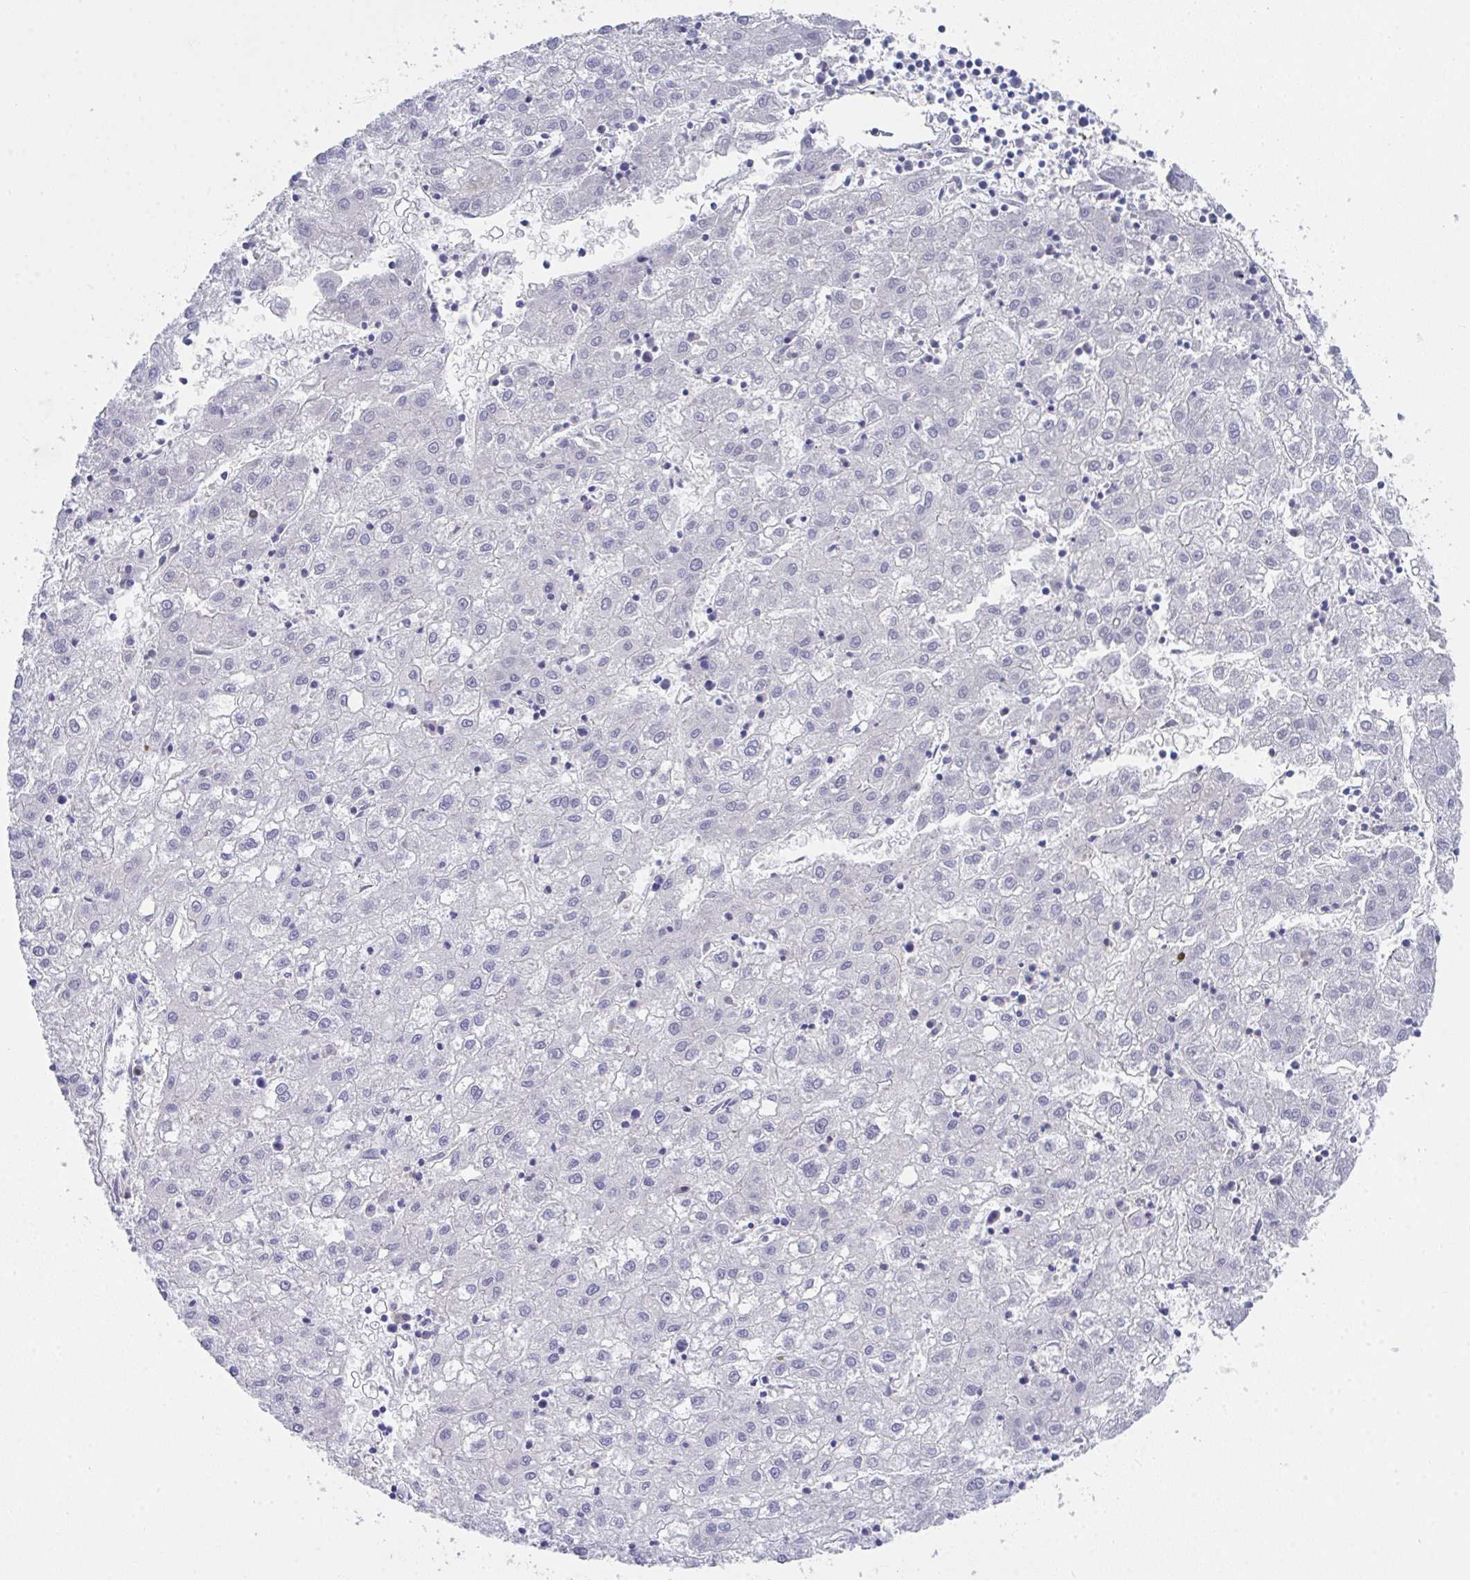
{"staining": {"intensity": "negative", "quantity": "none", "location": "none"}, "tissue": "liver cancer", "cell_type": "Tumor cells", "image_type": "cancer", "snomed": [{"axis": "morphology", "description": "Carcinoma, Hepatocellular, NOS"}, {"axis": "topography", "description": "Liver"}], "caption": "High power microscopy histopathology image of an immunohistochemistry image of liver hepatocellular carcinoma, revealing no significant expression in tumor cells. Nuclei are stained in blue.", "gene": "COA5", "patient": {"sex": "male", "age": 72}}